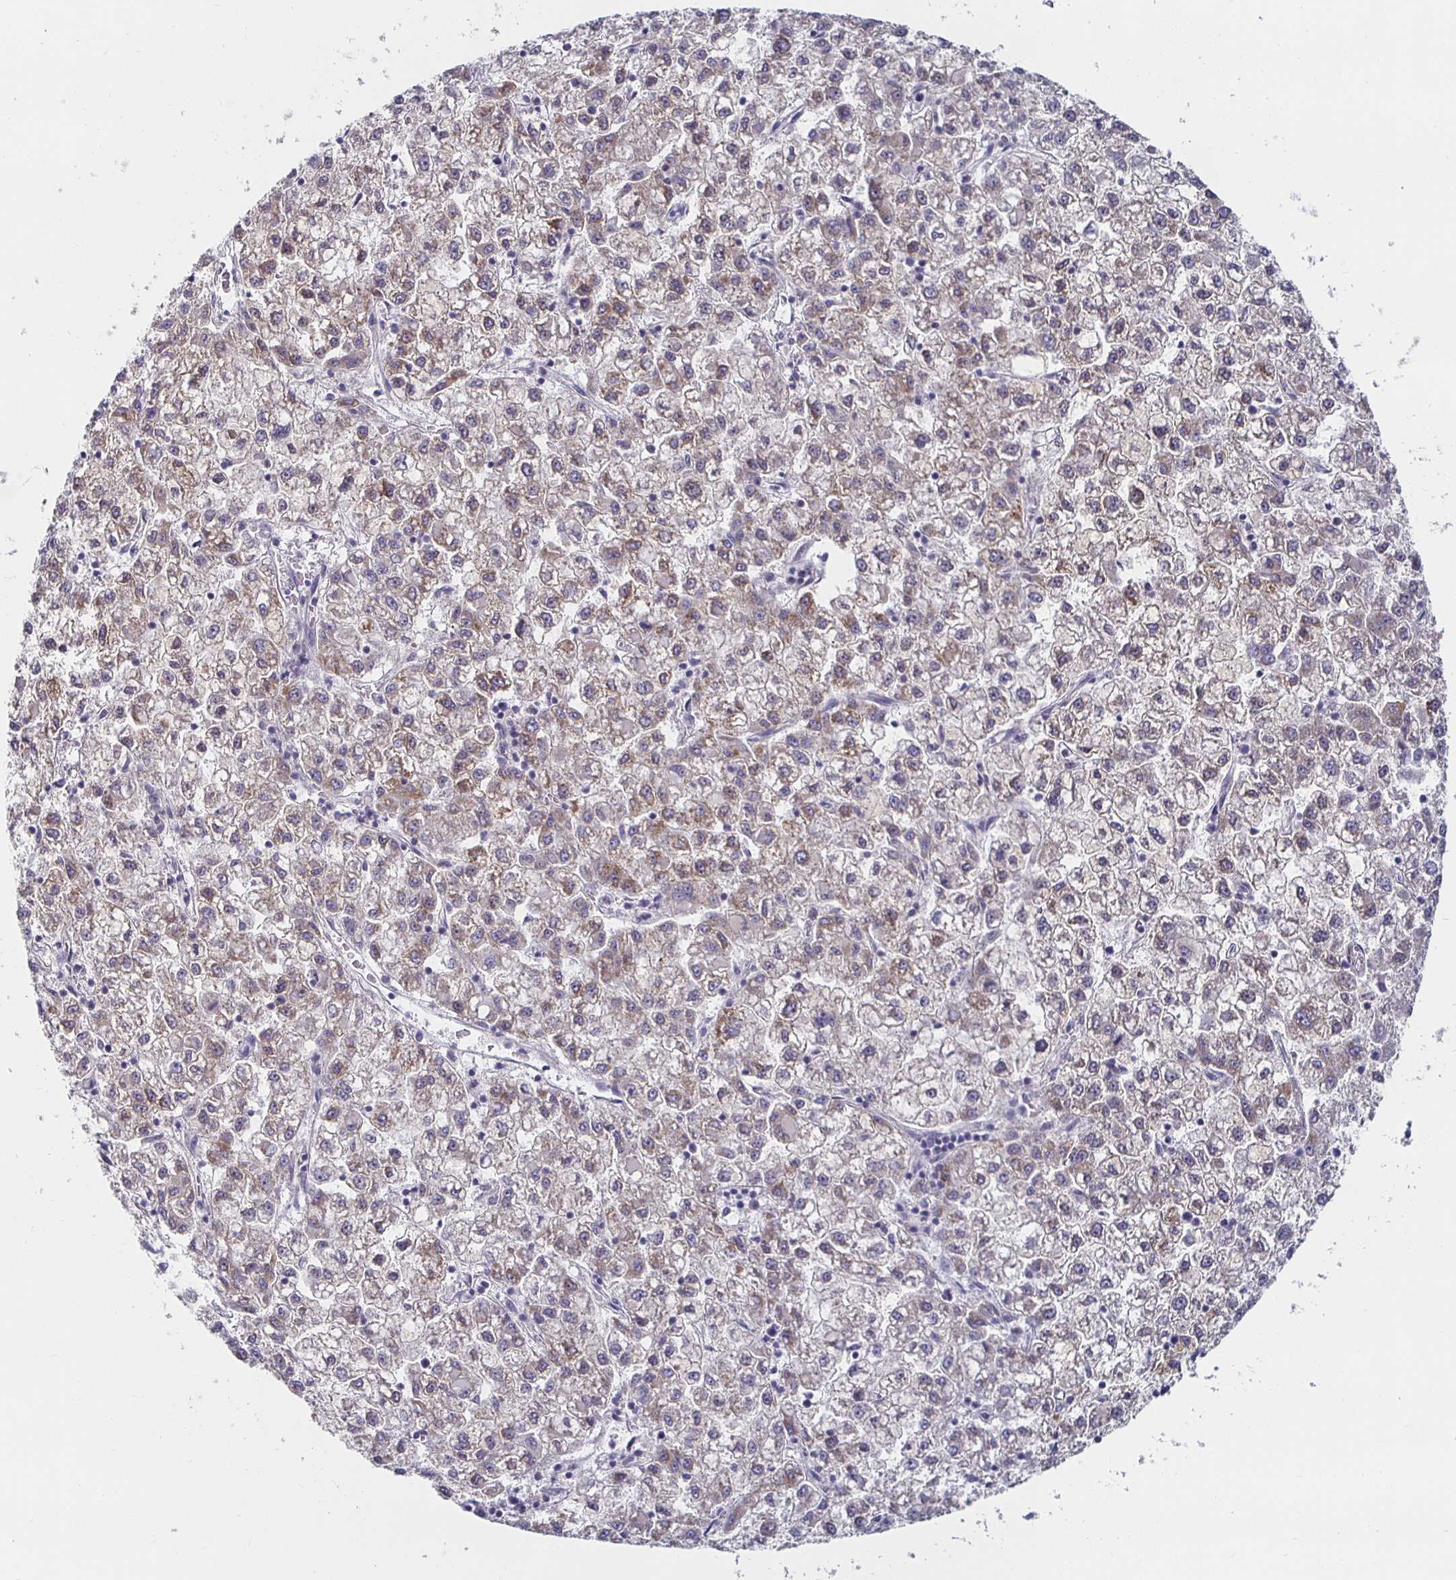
{"staining": {"intensity": "weak", "quantity": "25%-75%", "location": "cytoplasmic/membranous"}, "tissue": "liver cancer", "cell_type": "Tumor cells", "image_type": "cancer", "snomed": [{"axis": "morphology", "description": "Carcinoma, Hepatocellular, NOS"}, {"axis": "topography", "description": "Liver"}], "caption": "The micrograph exhibits staining of liver cancer, revealing weak cytoplasmic/membranous protein expression (brown color) within tumor cells. Using DAB (3,3'-diaminobenzidine) (brown) and hematoxylin (blue) stains, captured at high magnification using brightfield microscopy.", "gene": "RNF144B", "patient": {"sex": "male", "age": 40}}